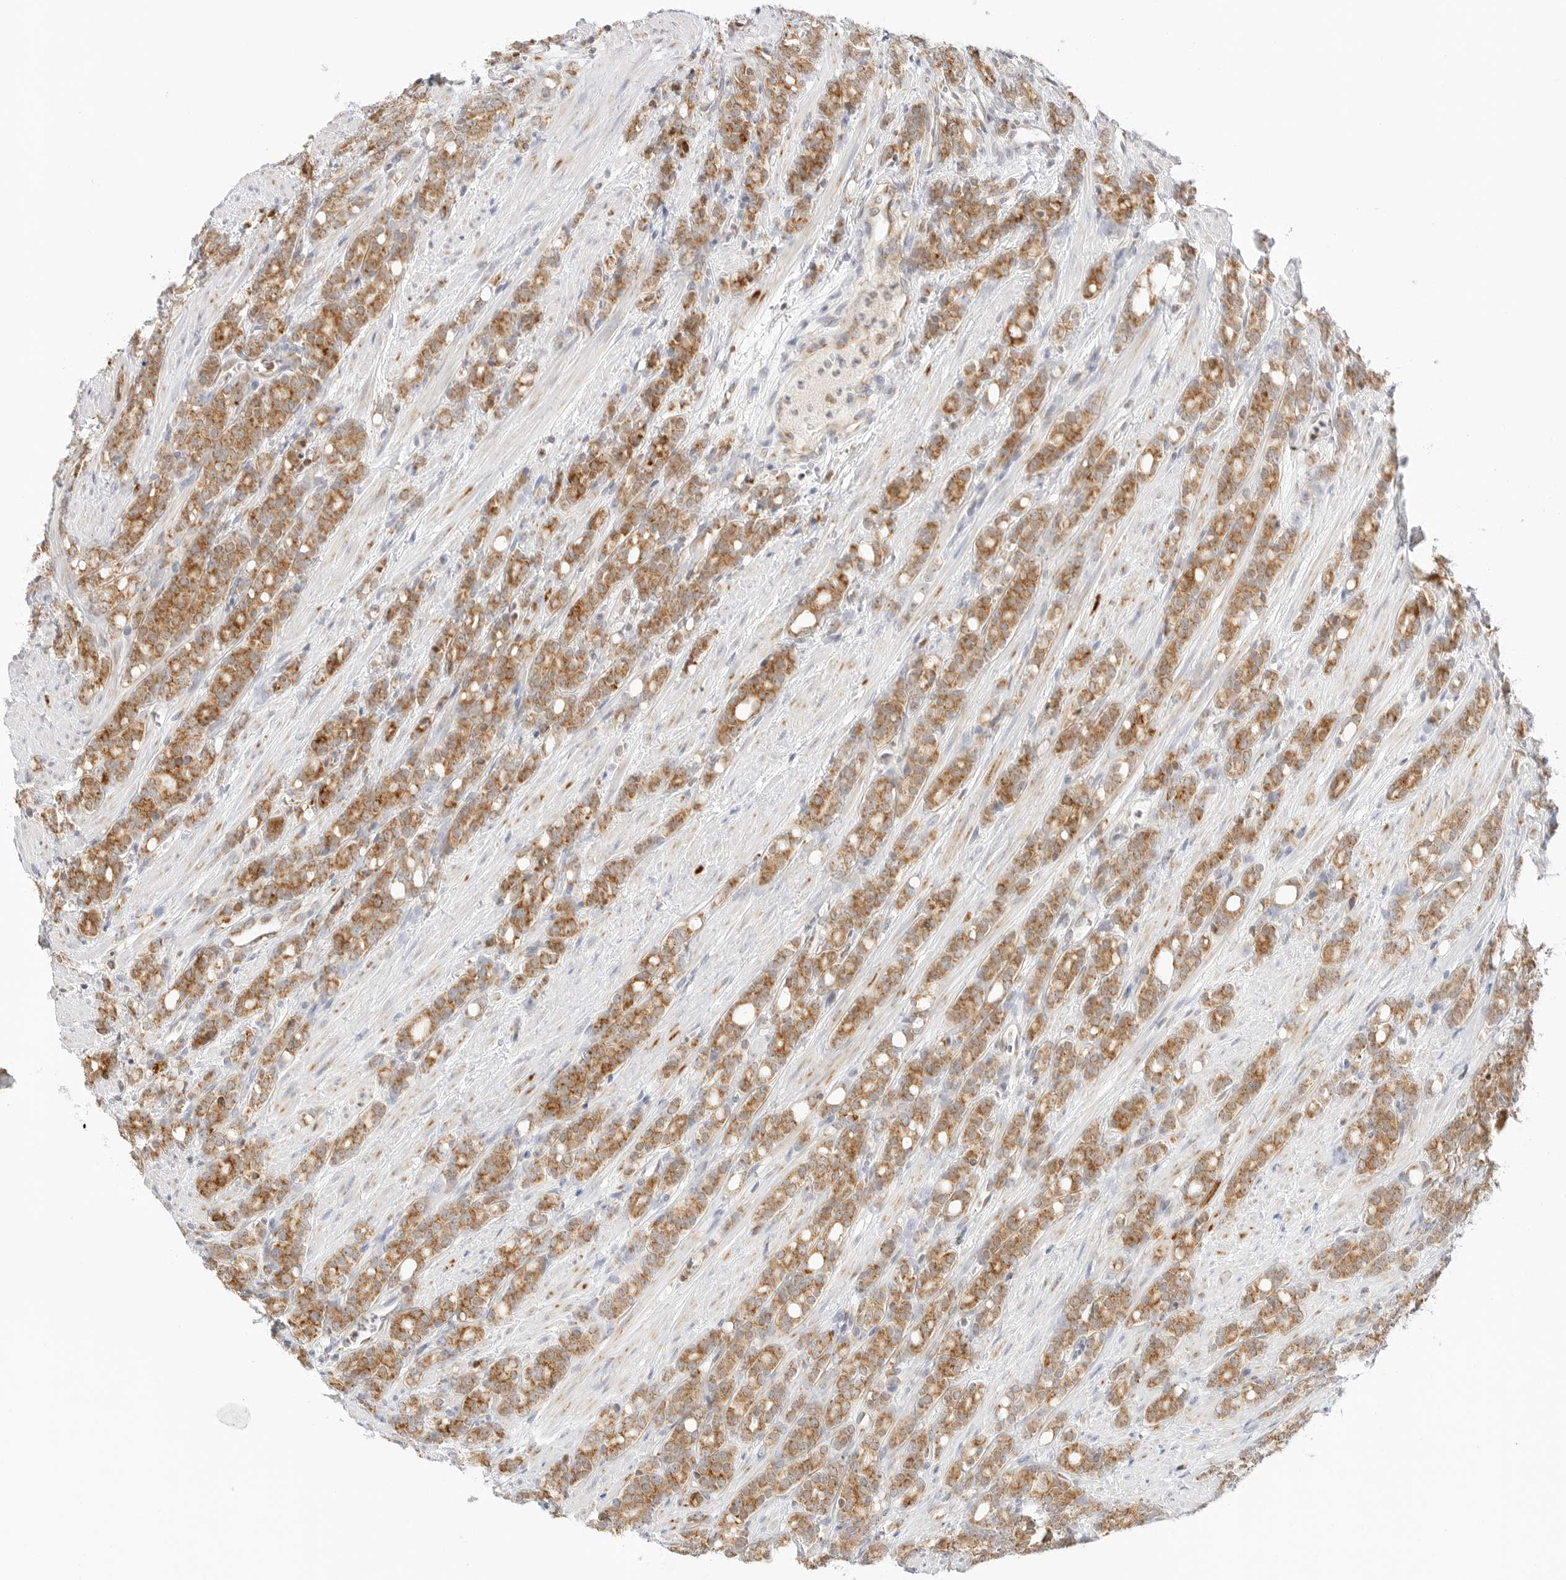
{"staining": {"intensity": "strong", "quantity": ">75%", "location": "cytoplasmic/membranous"}, "tissue": "prostate cancer", "cell_type": "Tumor cells", "image_type": "cancer", "snomed": [{"axis": "morphology", "description": "Adenocarcinoma, High grade"}, {"axis": "topography", "description": "Prostate"}], "caption": "Protein positivity by IHC reveals strong cytoplasmic/membranous staining in about >75% of tumor cells in prostate adenocarcinoma (high-grade).", "gene": "FH", "patient": {"sex": "male", "age": 62}}